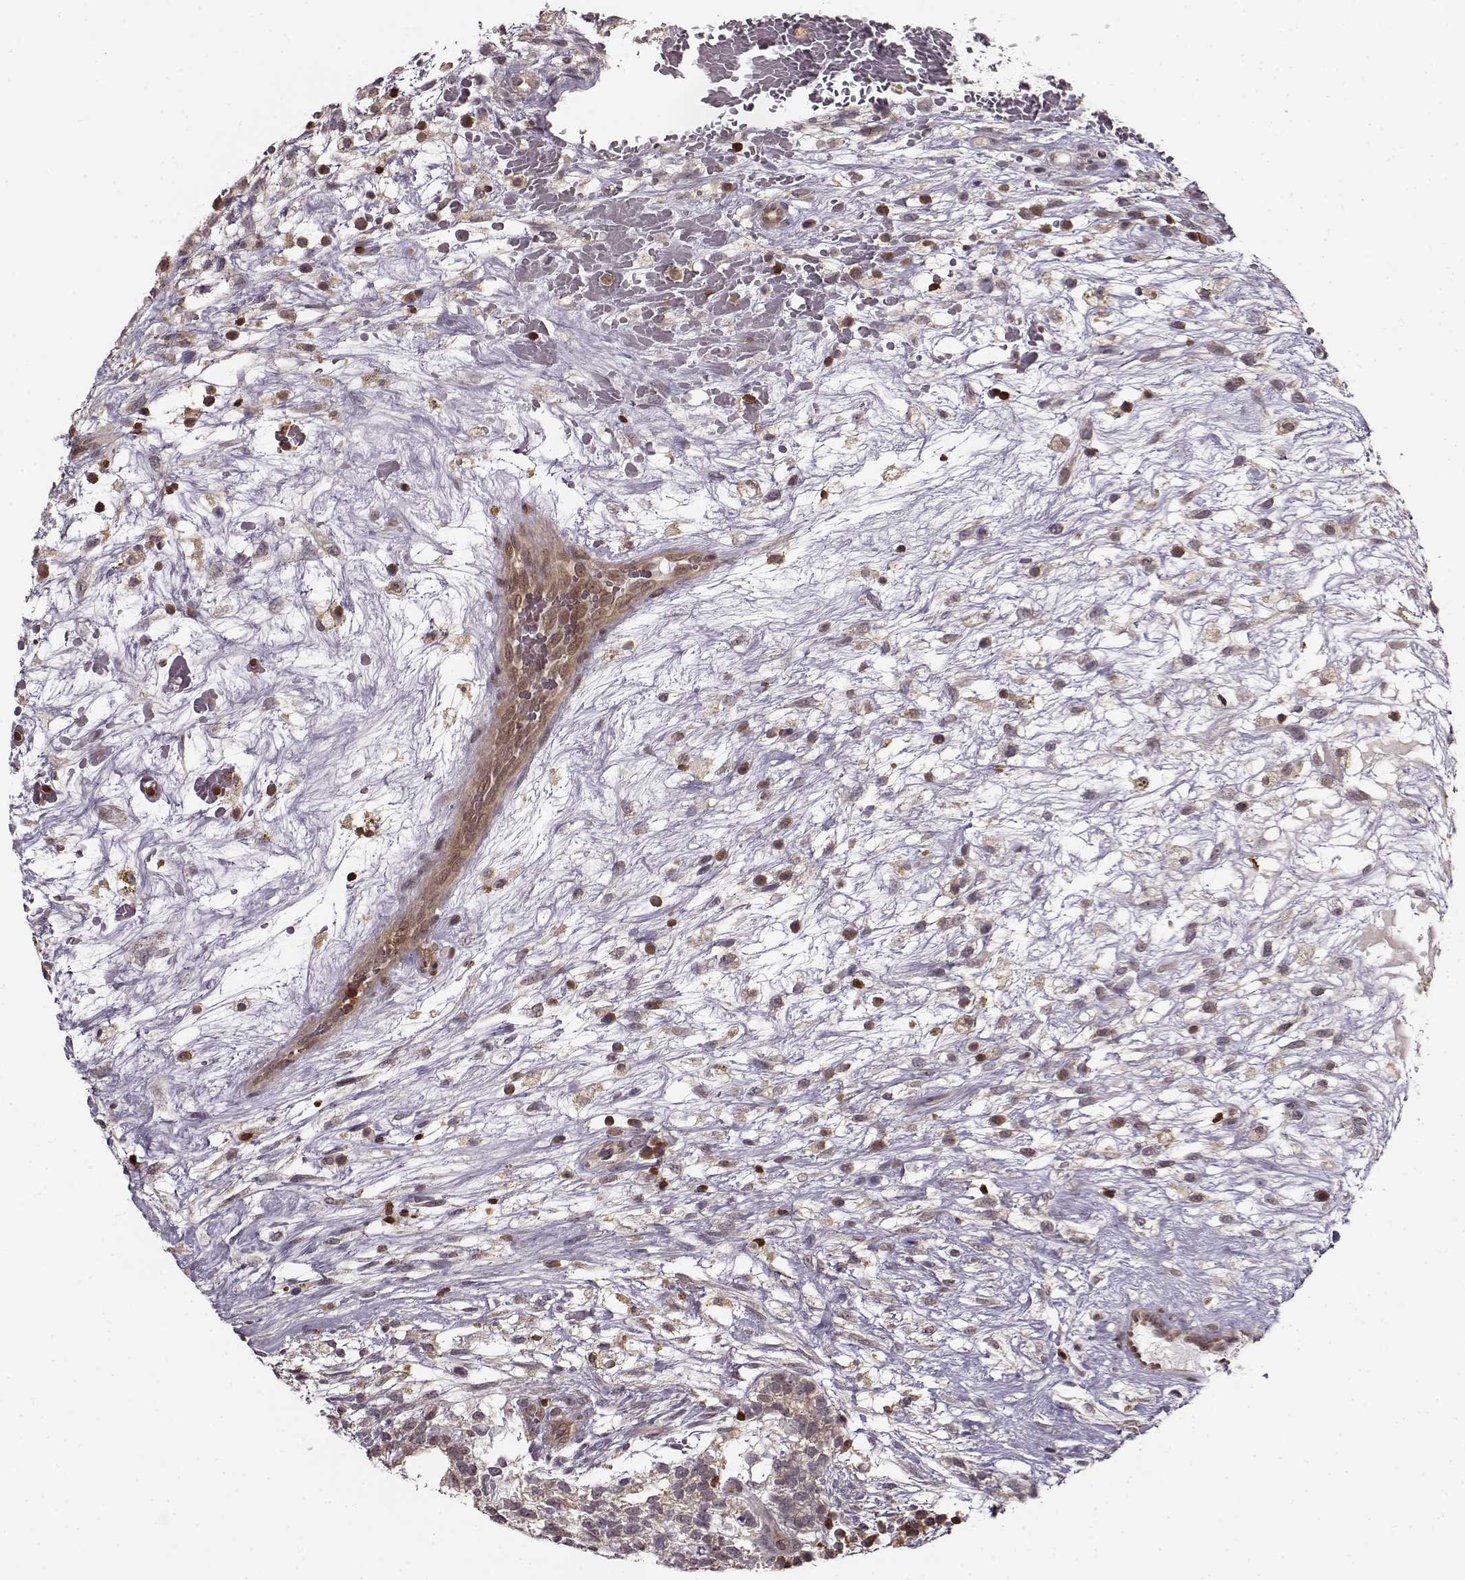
{"staining": {"intensity": "negative", "quantity": "none", "location": "none"}, "tissue": "testis cancer", "cell_type": "Tumor cells", "image_type": "cancer", "snomed": [{"axis": "morphology", "description": "Normal tissue, NOS"}, {"axis": "morphology", "description": "Carcinoma, Embryonal, NOS"}, {"axis": "topography", "description": "Testis"}], "caption": "DAB (3,3'-diaminobenzidine) immunohistochemical staining of testis cancer (embryonal carcinoma) exhibits no significant staining in tumor cells.", "gene": "MFSD1", "patient": {"sex": "male", "age": 32}}